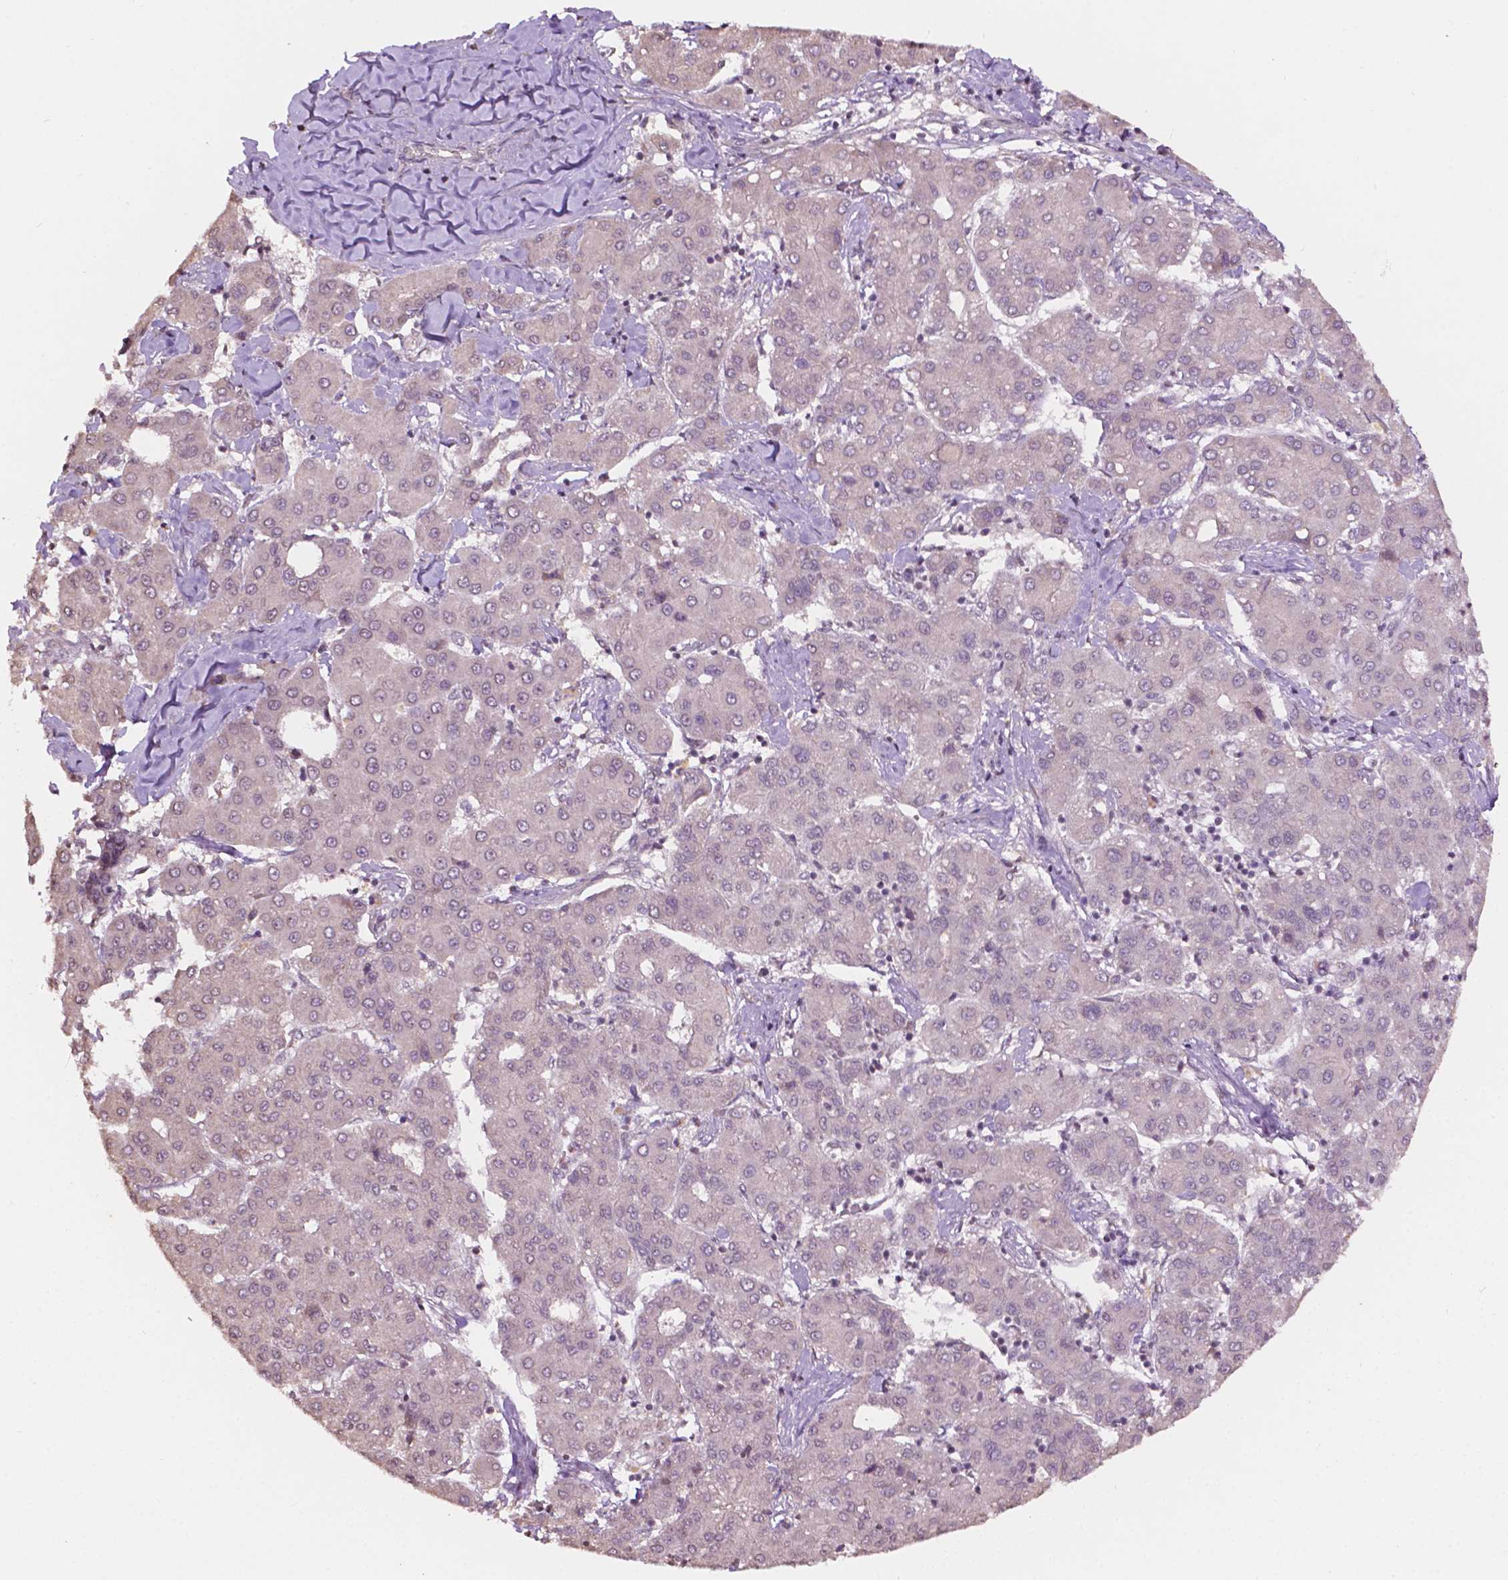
{"staining": {"intensity": "negative", "quantity": "none", "location": "none"}, "tissue": "liver cancer", "cell_type": "Tumor cells", "image_type": "cancer", "snomed": [{"axis": "morphology", "description": "Carcinoma, Hepatocellular, NOS"}, {"axis": "topography", "description": "Liver"}], "caption": "Tumor cells show no significant expression in liver cancer (hepatocellular carcinoma).", "gene": "NOS1AP", "patient": {"sex": "male", "age": 65}}